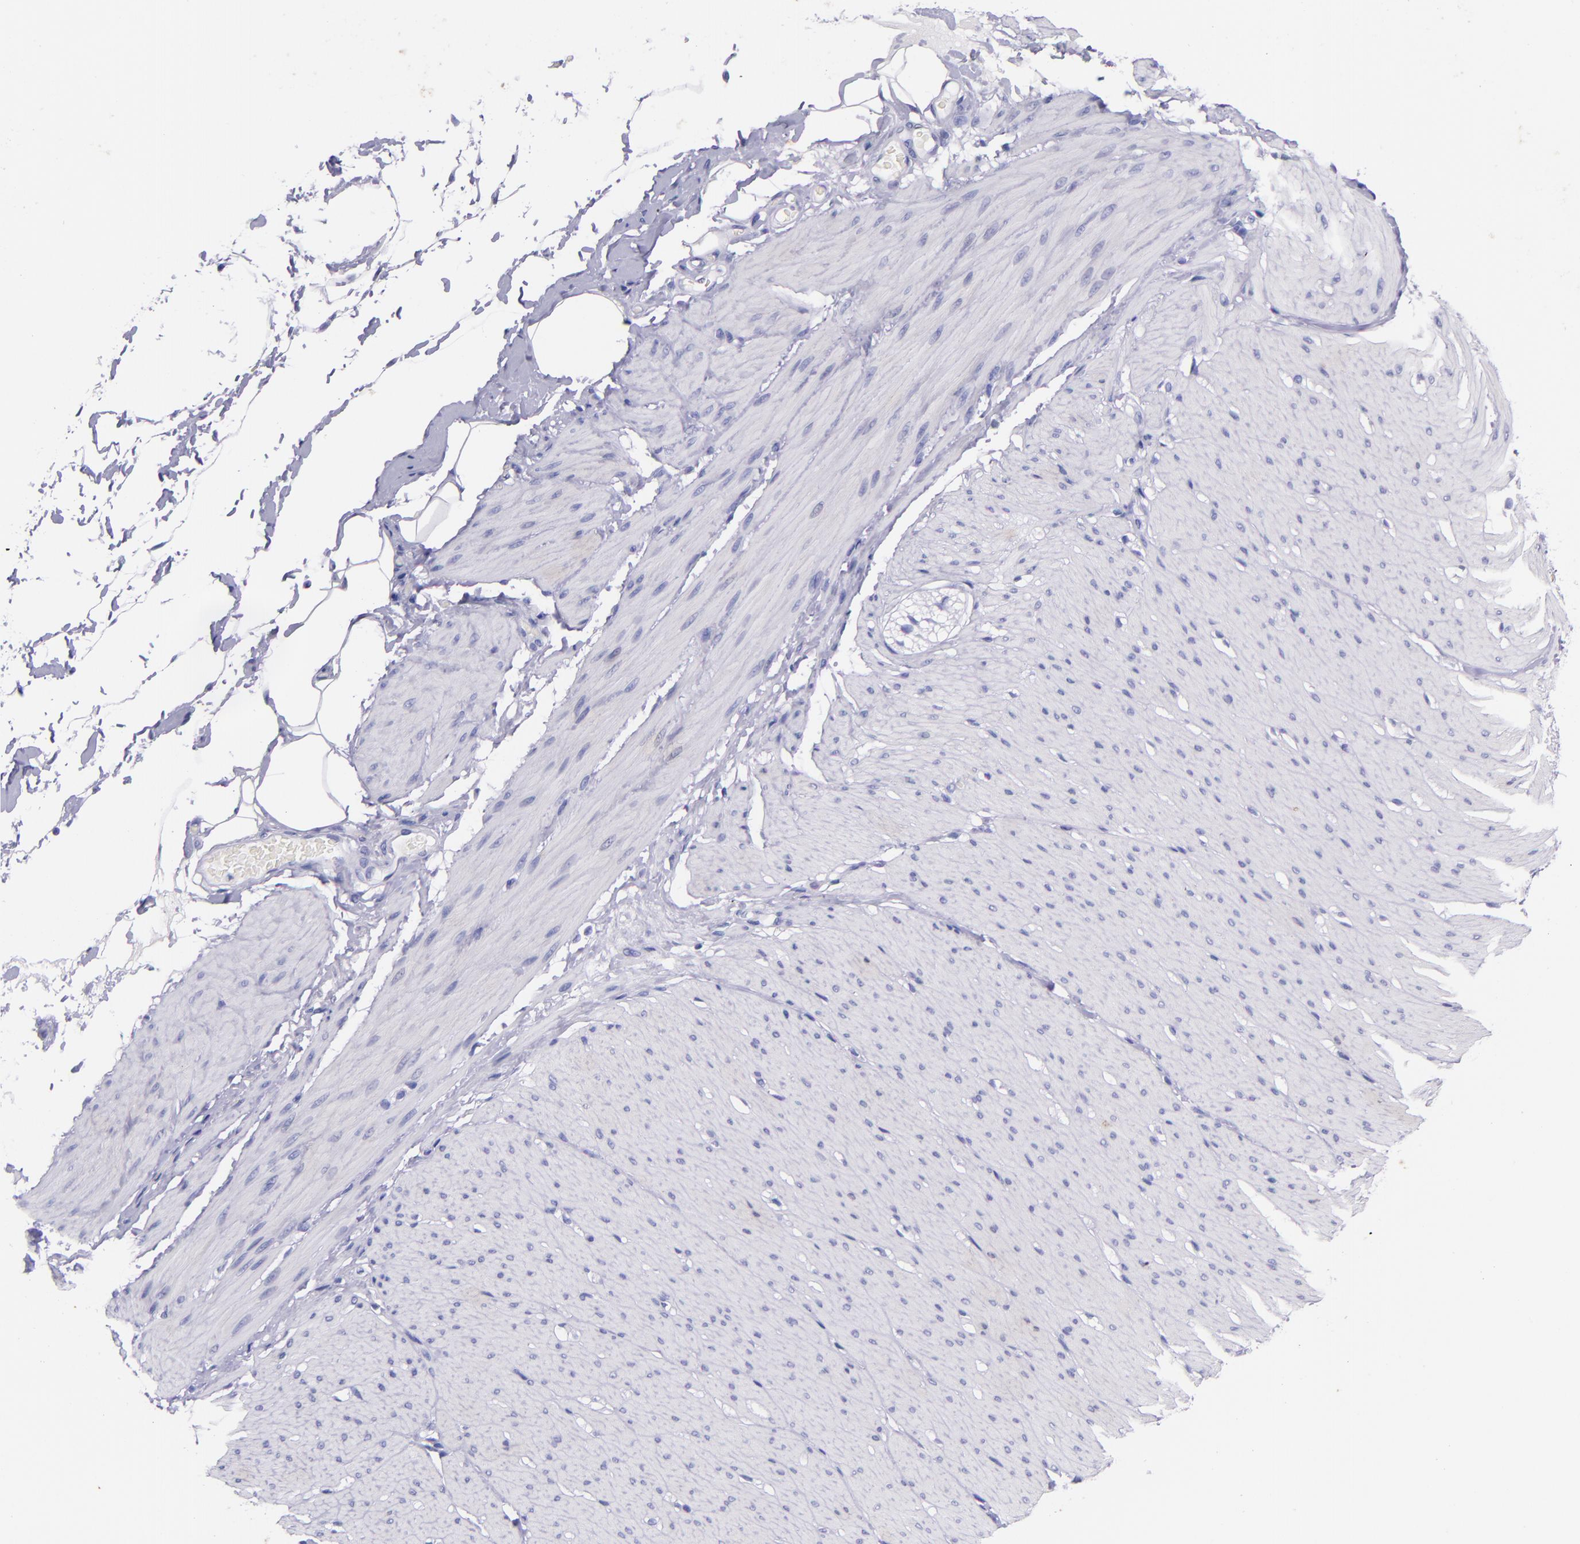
{"staining": {"intensity": "negative", "quantity": "none", "location": "none"}, "tissue": "smooth muscle", "cell_type": "Smooth muscle cells", "image_type": "normal", "snomed": [{"axis": "morphology", "description": "Normal tissue, NOS"}, {"axis": "topography", "description": "Smooth muscle"}, {"axis": "topography", "description": "Colon"}], "caption": "High power microscopy photomicrograph of an IHC micrograph of benign smooth muscle, revealing no significant expression in smooth muscle cells.", "gene": "KRT4", "patient": {"sex": "male", "age": 67}}